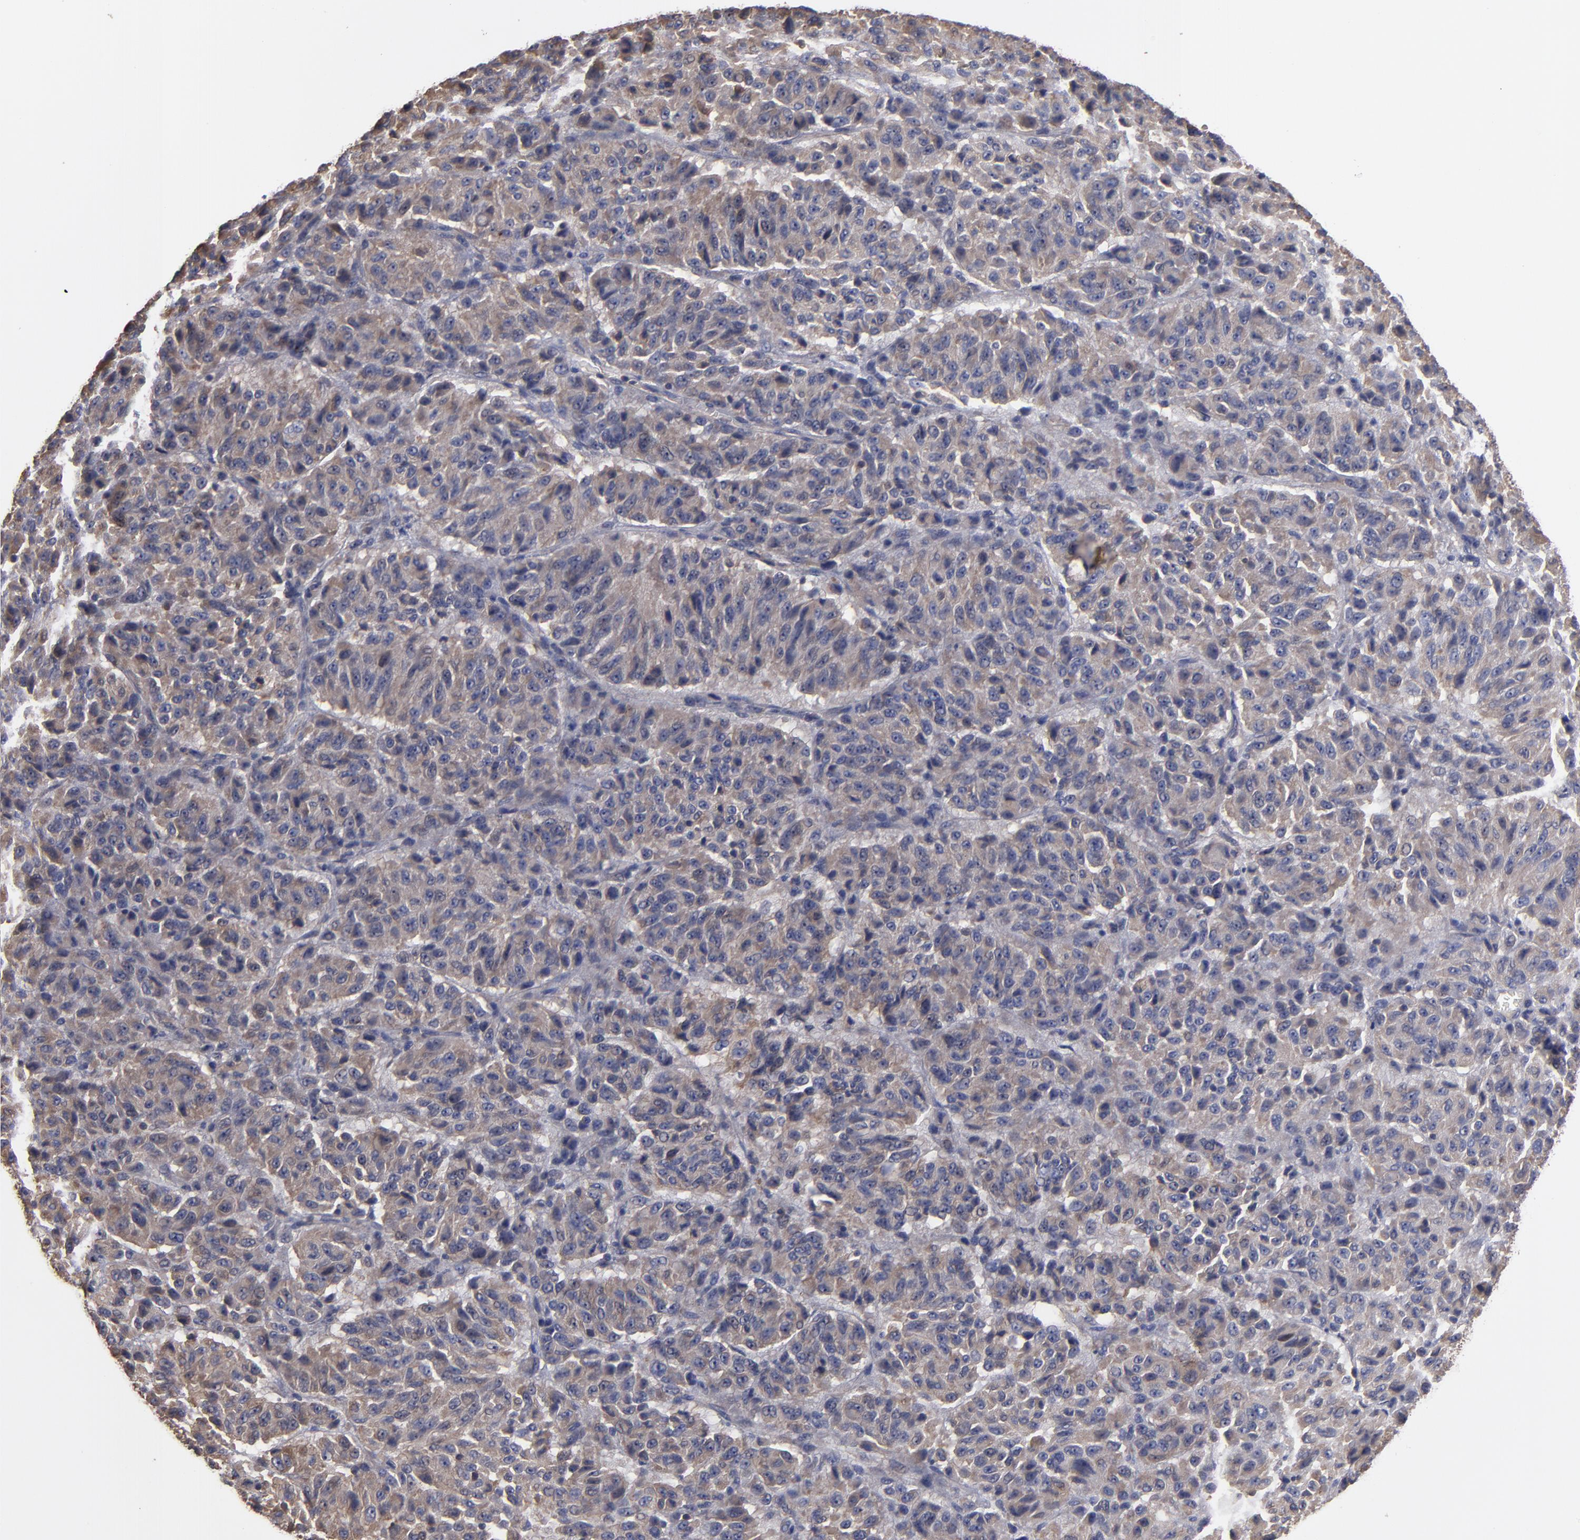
{"staining": {"intensity": "weak", "quantity": "25%-75%", "location": "cytoplasmic/membranous"}, "tissue": "melanoma", "cell_type": "Tumor cells", "image_type": "cancer", "snomed": [{"axis": "morphology", "description": "Malignant melanoma, Metastatic site"}, {"axis": "topography", "description": "Lung"}], "caption": "A high-resolution micrograph shows immunohistochemistry staining of malignant melanoma (metastatic site), which exhibits weak cytoplasmic/membranous expression in approximately 25%-75% of tumor cells. Ihc stains the protein of interest in brown and the nuclei are stained blue.", "gene": "ESYT2", "patient": {"sex": "male", "age": 64}}